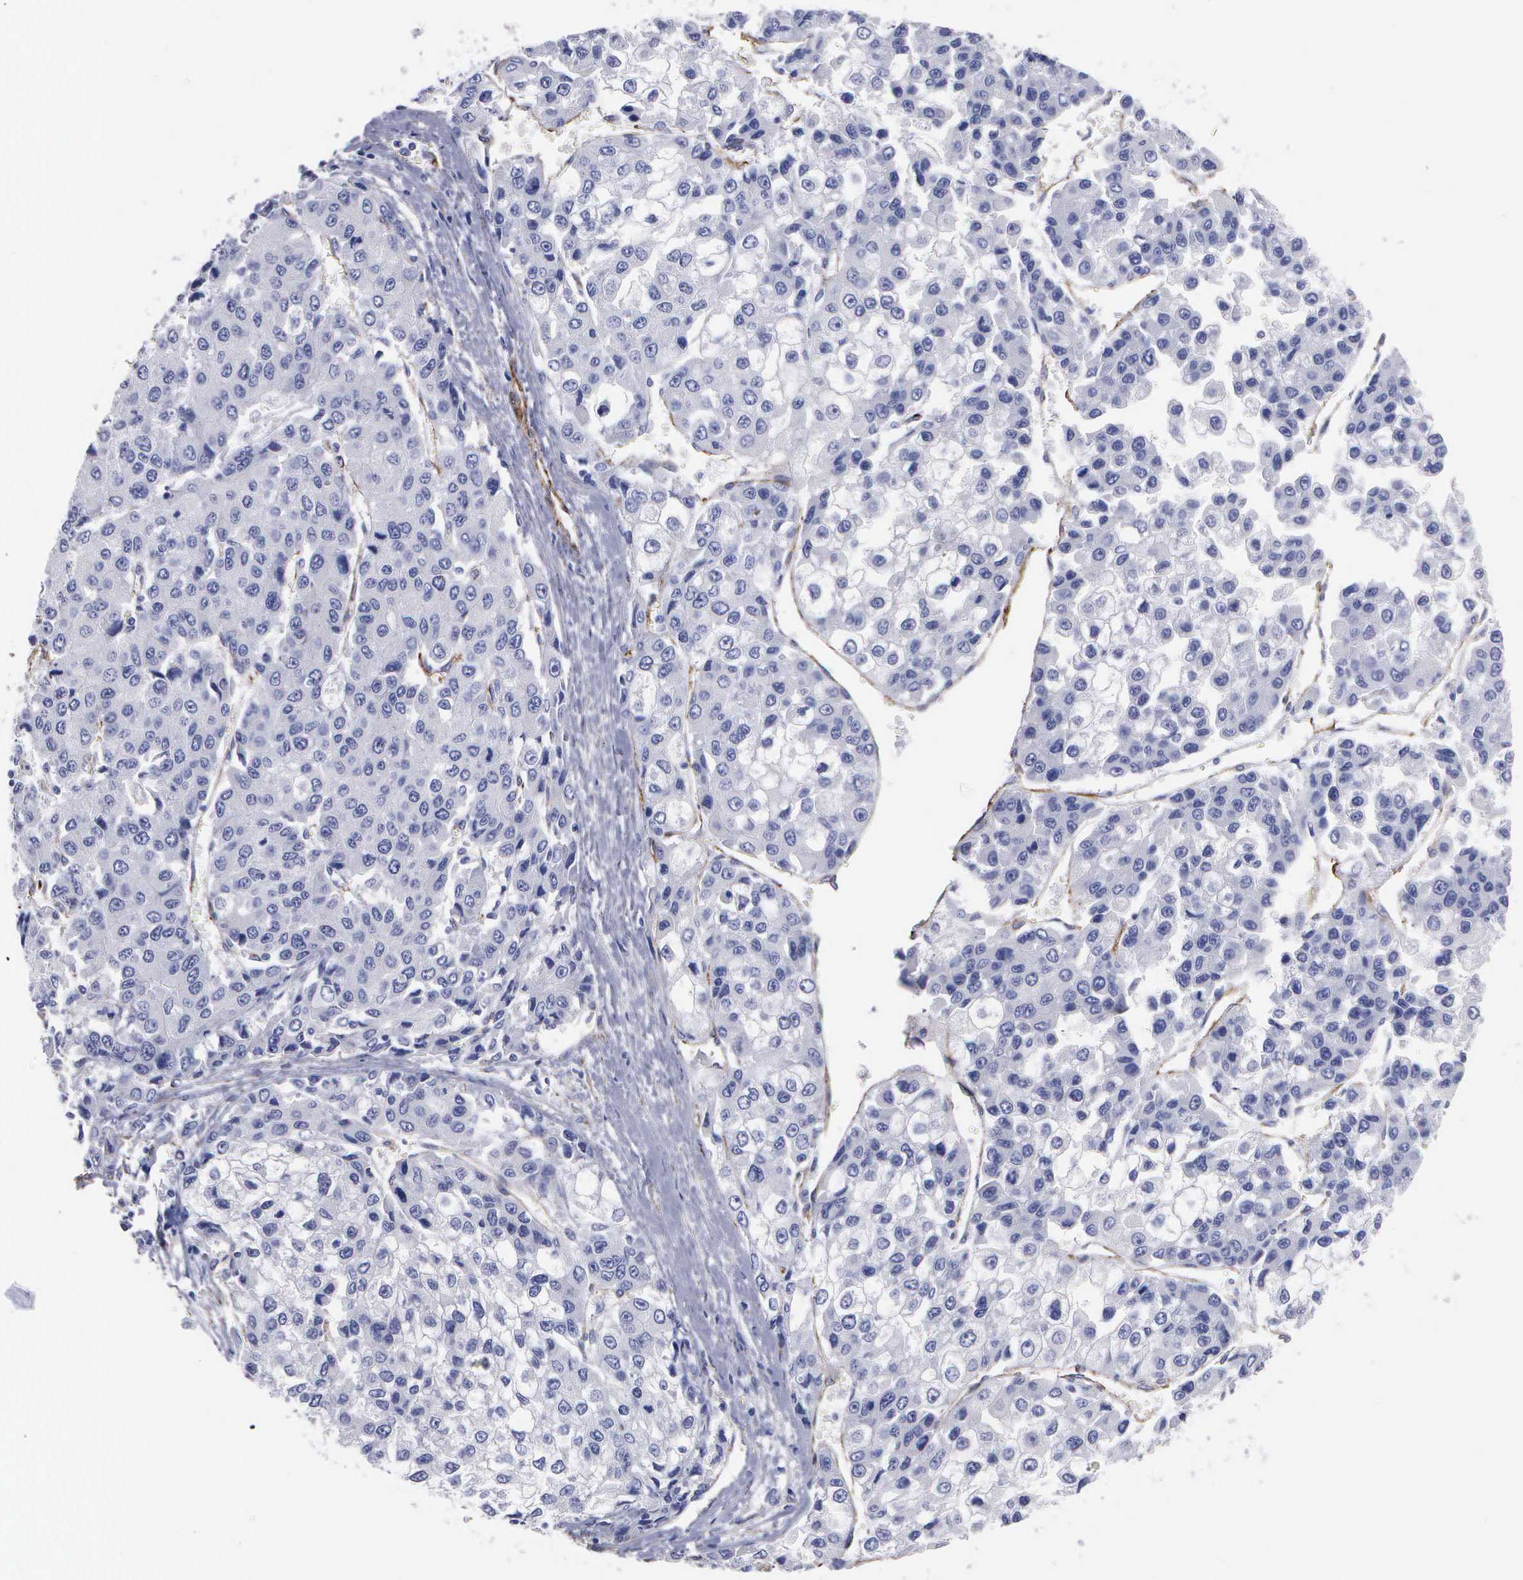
{"staining": {"intensity": "negative", "quantity": "none", "location": "none"}, "tissue": "liver cancer", "cell_type": "Tumor cells", "image_type": "cancer", "snomed": [{"axis": "morphology", "description": "Carcinoma, Hepatocellular, NOS"}, {"axis": "topography", "description": "Liver"}], "caption": "IHC histopathology image of human hepatocellular carcinoma (liver) stained for a protein (brown), which exhibits no staining in tumor cells.", "gene": "MAGEB10", "patient": {"sex": "female", "age": 66}}